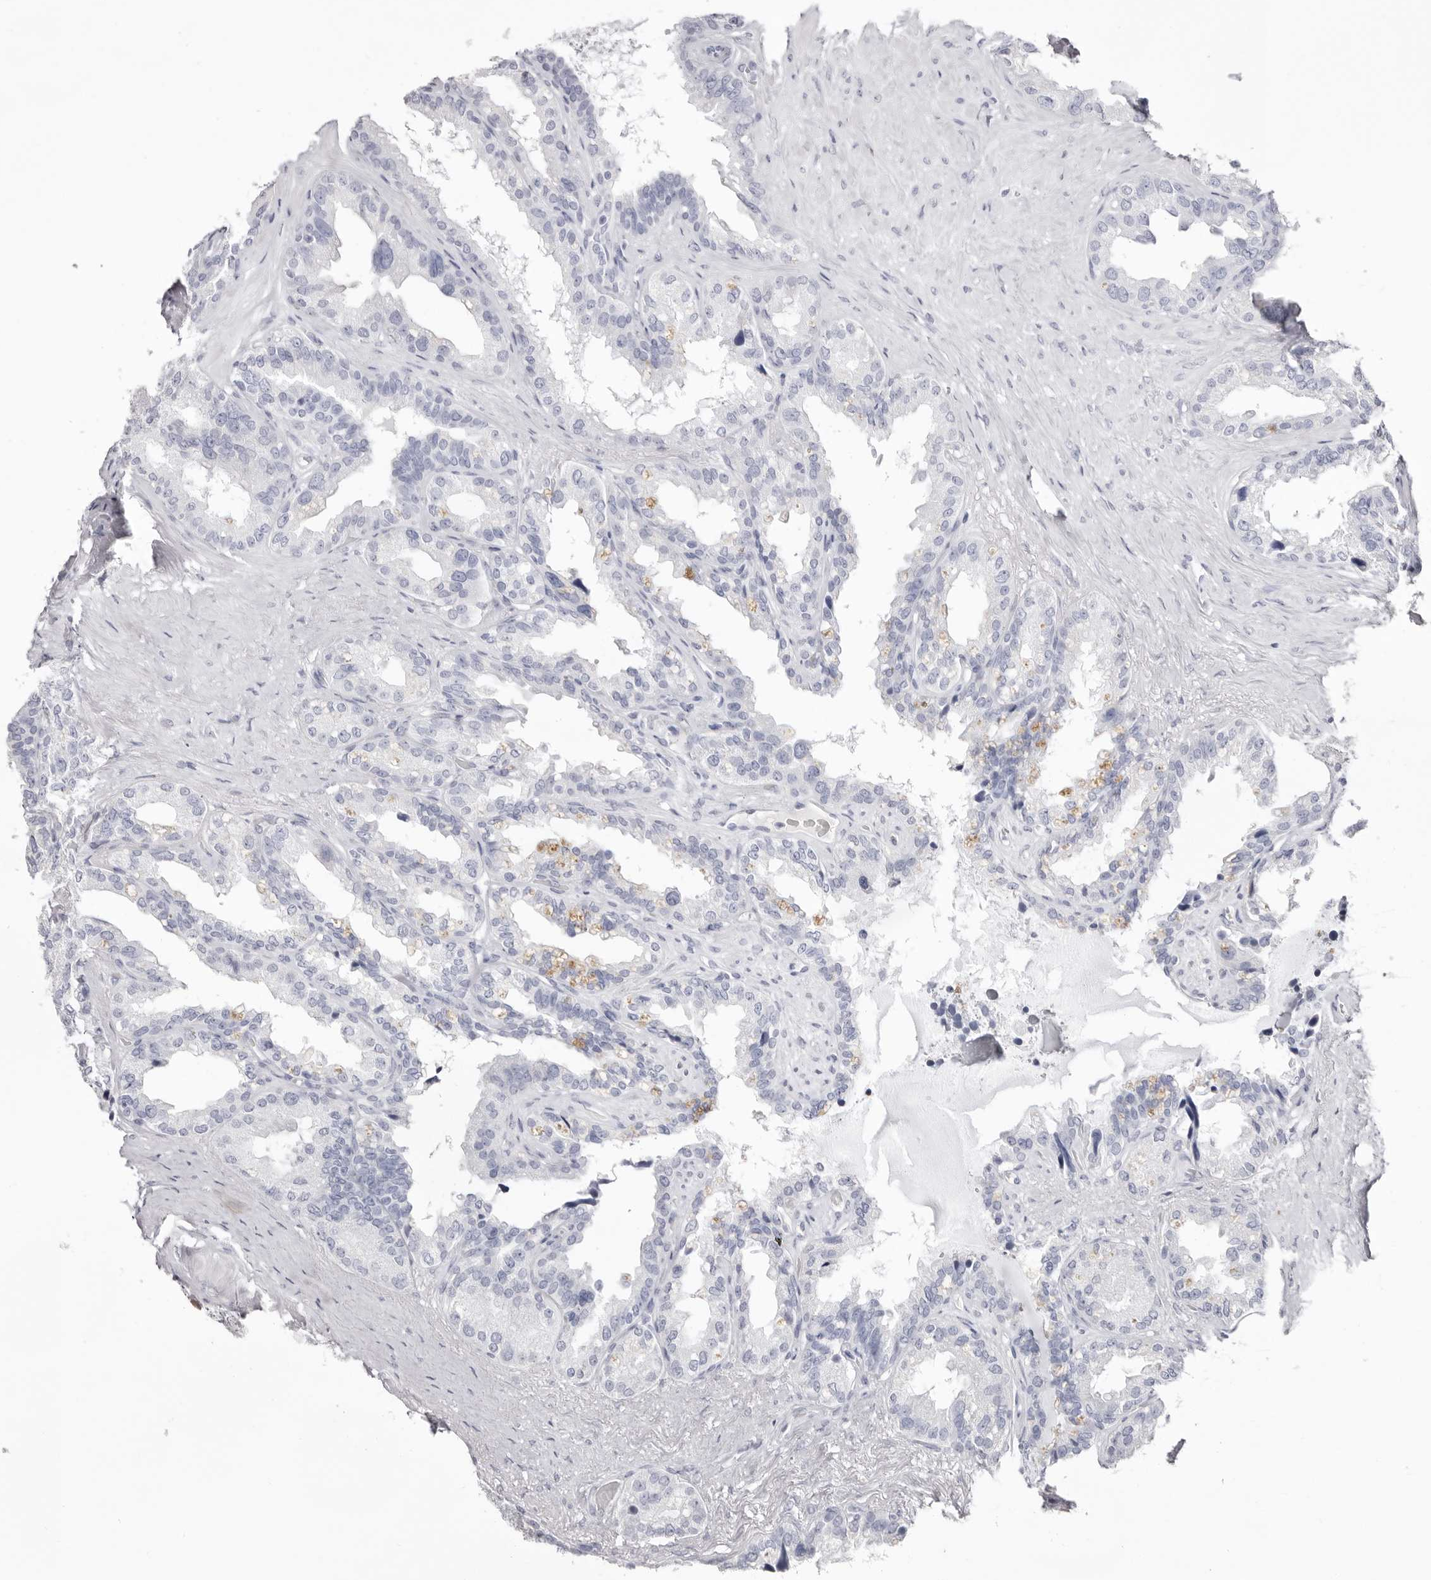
{"staining": {"intensity": "negative", "quantity": "none", "location": "none"}, "tissue": "seminal vesicle", "cell_type": "Glandular cells", "image_type": "normal", "snomed": [{"axis": "morphology", "description": "Normal tissue, NOS"}, {"axis": "topography", "description": "Seminal veicle"}], "caption": "Immunohistochemistry (IHC) micrograph of benign seminal vesicle stained for a protein (brown), which demonstrates no staining in glandular cells.", "gene": "LPO", "patient": {"sex": "male", "age": 80}}